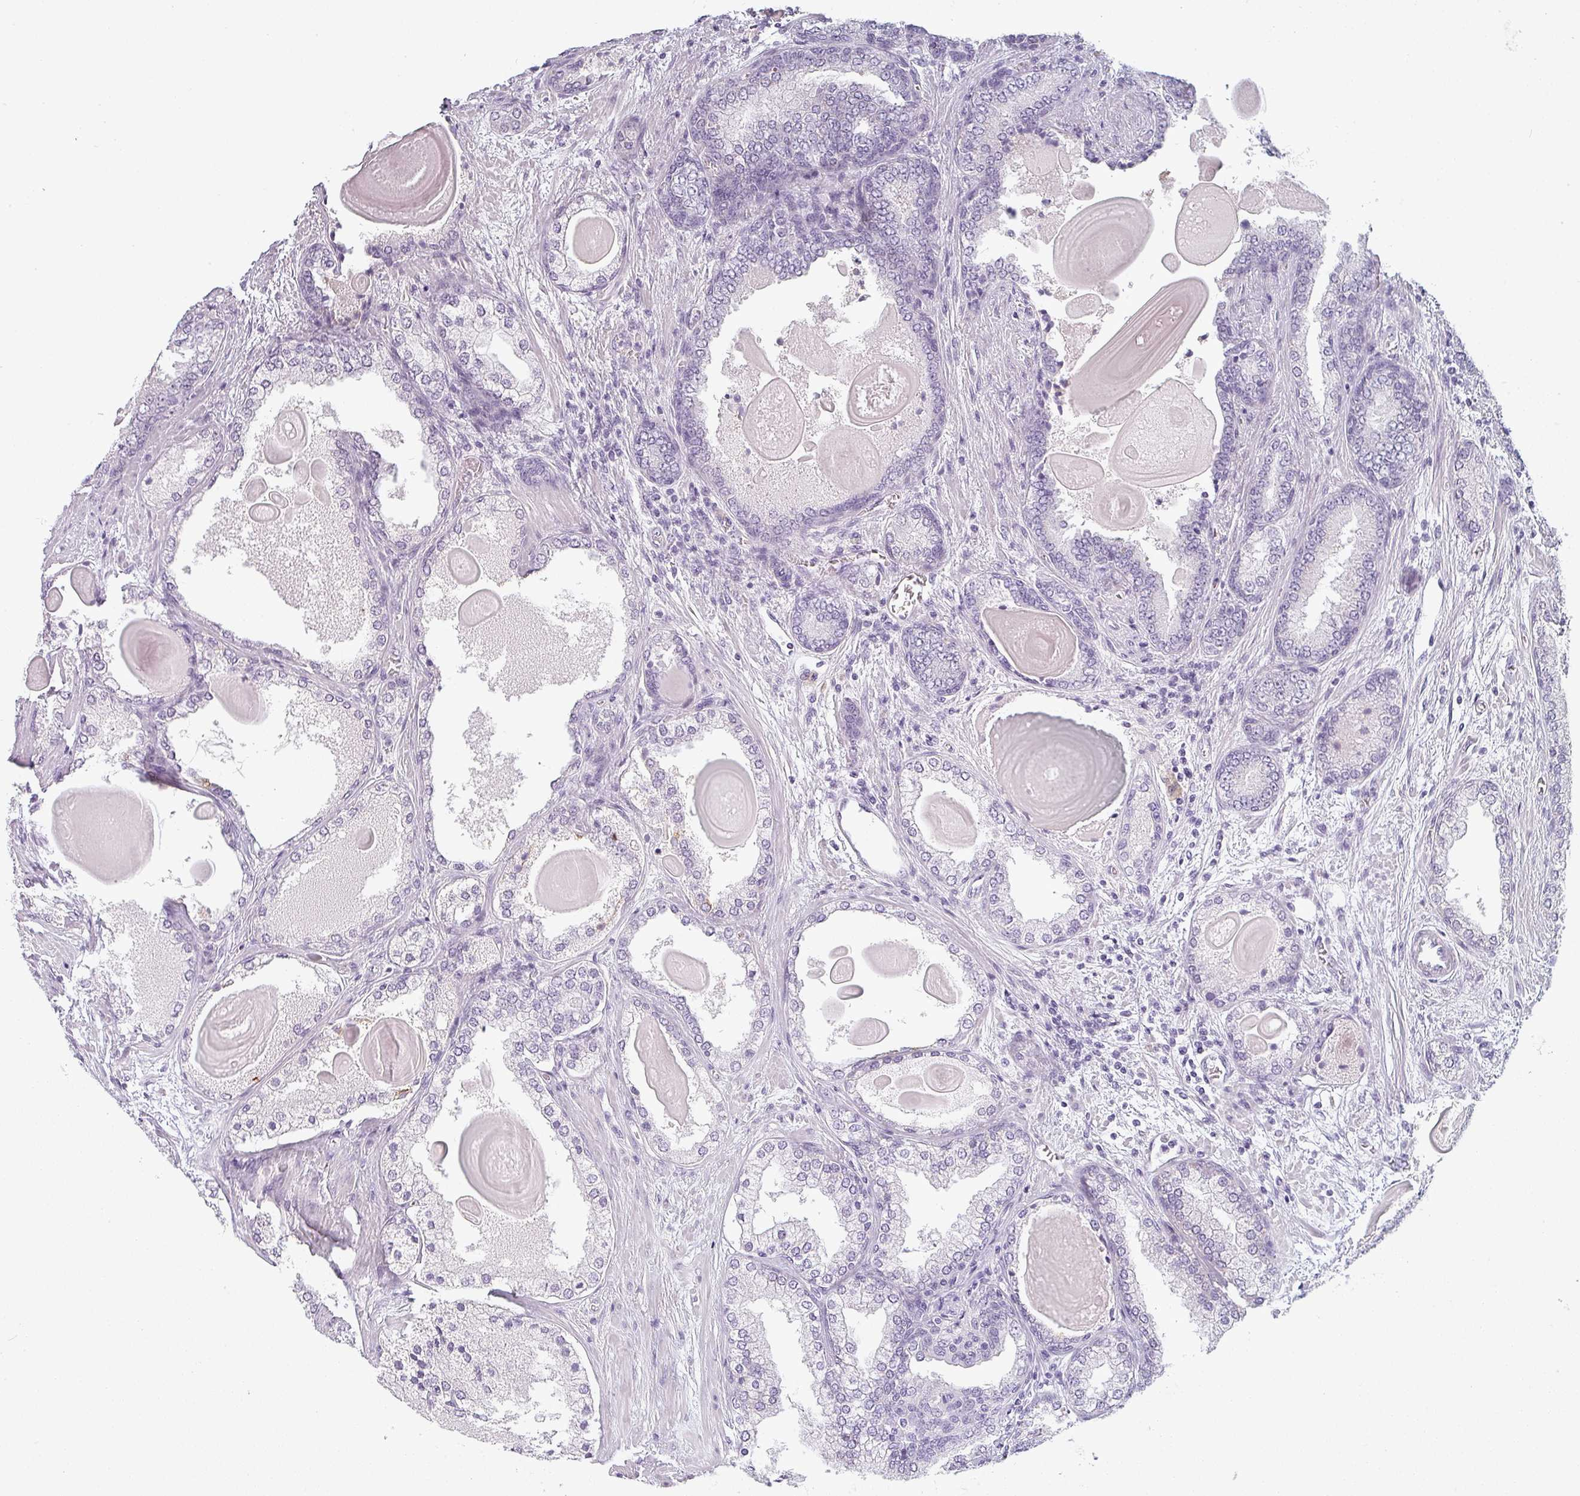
{"staining": {"intensity": "negative", "quantity": "none", "location": "none"}, "tissue": "prostate cancer", "cell_type": "Tumor cells", "image_type": "cancer", "snomed": [{"axis": "morphology", "description": "Adenocarcinoma, High grade"}, {"axis": "topography", "description": "Prostate"}], "caption": "Immunohistochemistry of prostate cancer (high-grade adenocarcinoma) exhibits no positivity in tumor cells. (Brightfield microscopy of DAB IHC at high magnification).", "gene": "SFTPA1", "patient": {"sex": "male", "age": 63}}